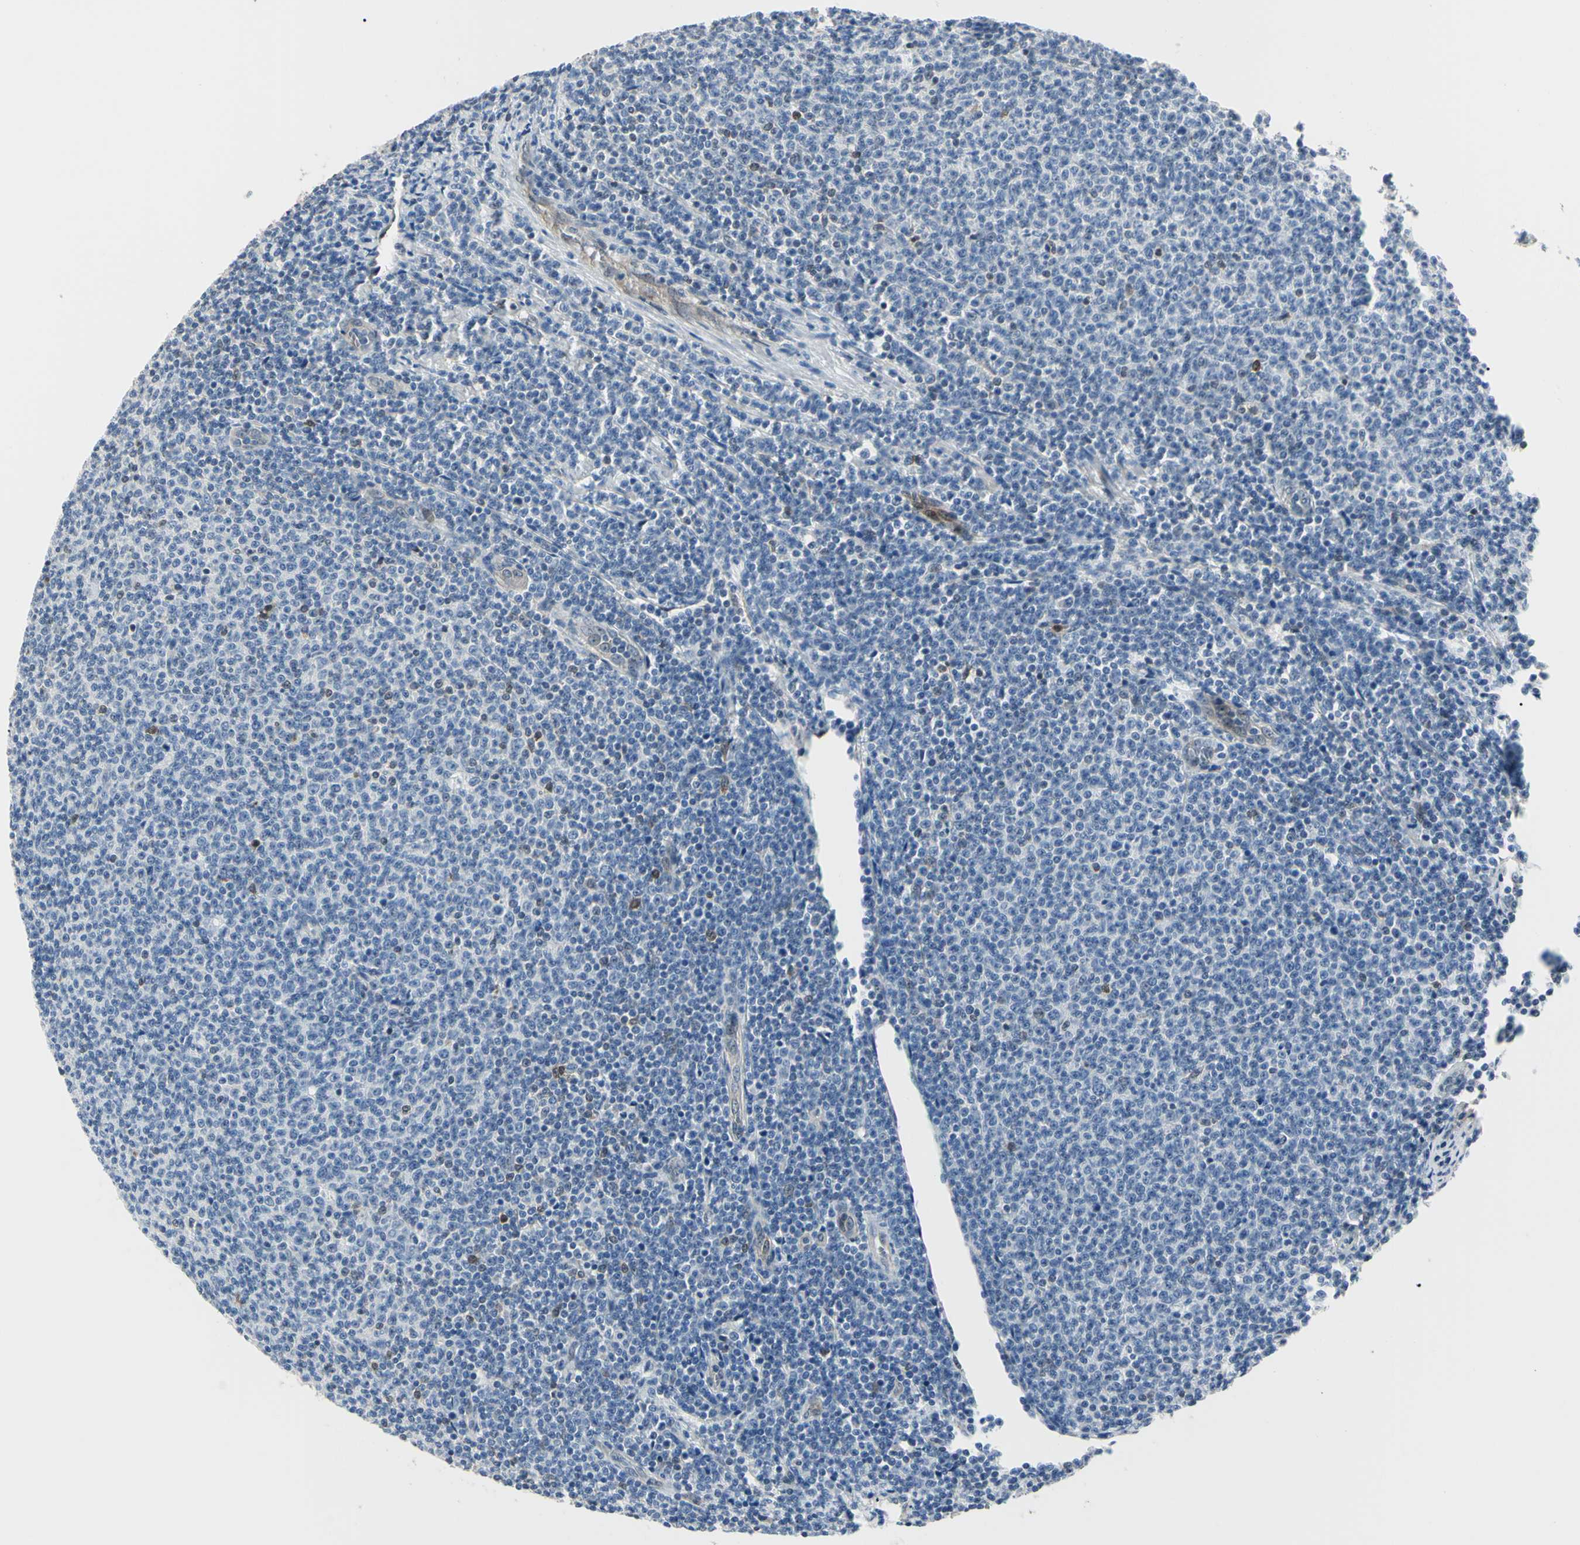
{"staining": {"intensity": "weak", "quantity": "<25%", "location": "nuclear"}, "tissue": "lymphoma", "cell_type": "Tumor cells", "image_type": "cancer", "snomed": [{"axis": "morphology", "description": "Malignant lymphoma, non-Hodgkin's type, Low grade"}, {"axis": "topography", "description": "Lymph node"}], "caption": "This is an IHC histopathology image of human low-grade malignant lymphoma, non-Hodgkin's type. There is no positivity in tumor cells.", "gene": "AKR1C3", "patient": {"sex": "male", "age": 66}}